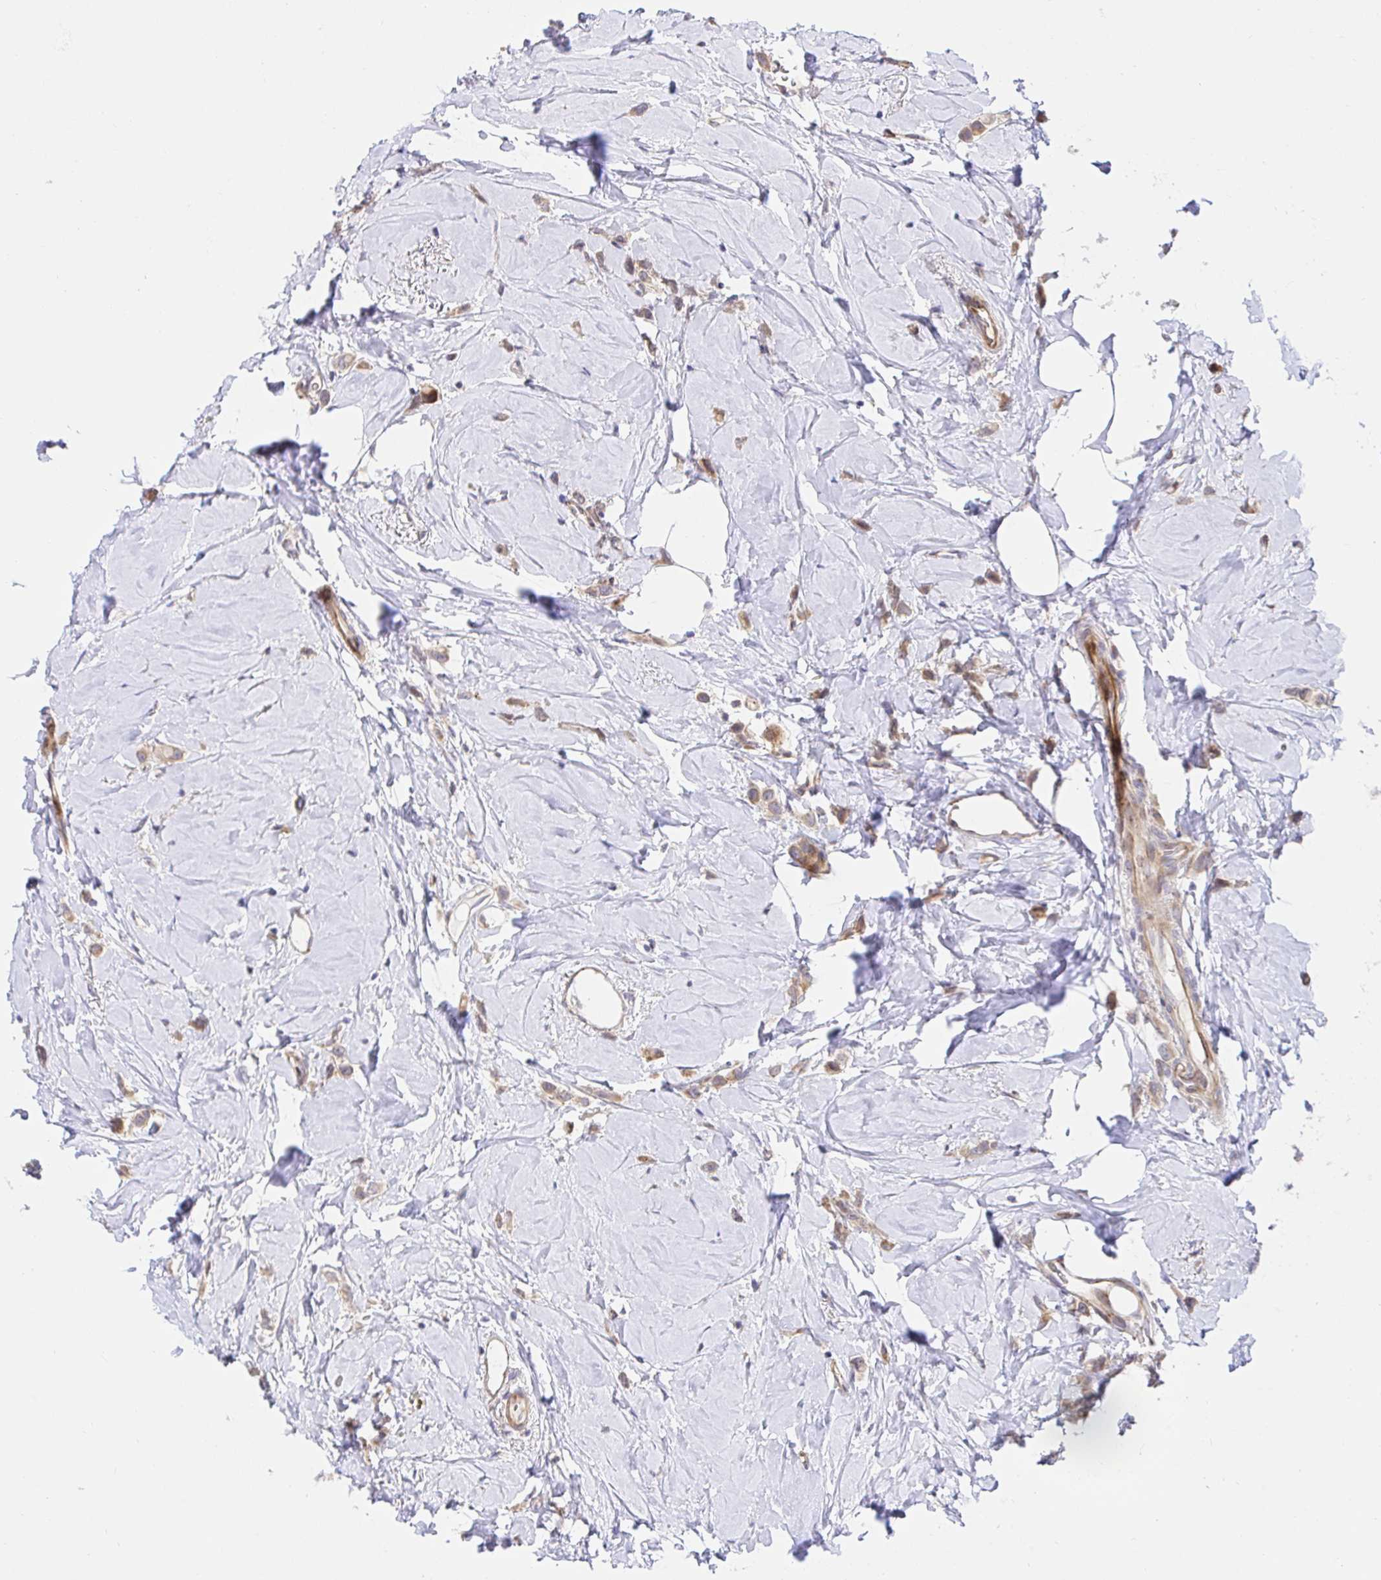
{"staining": {"intensity": "weak", "quantity": ">75%", "location": "cytoplasmic/membranous"}, "tissue": "breast cancer", "cell_type": "Tumor cells", "image_type": "cancer", "snomed": [{"axis": "morphology", "description": "Lobular carcinoma"}, {"axis": "topography", "description": "Breast"}], "caption": "High-power microscopy captured an immunohistochemistry (IHC) micrograph of breast cancer, revealing weak cytoplasmic/membranous expression in approximately >75% of tumor cells. Nuclei are stained in blue.", "gene": "TRIM55", "patient": {"sex": "female", "age": 66}}